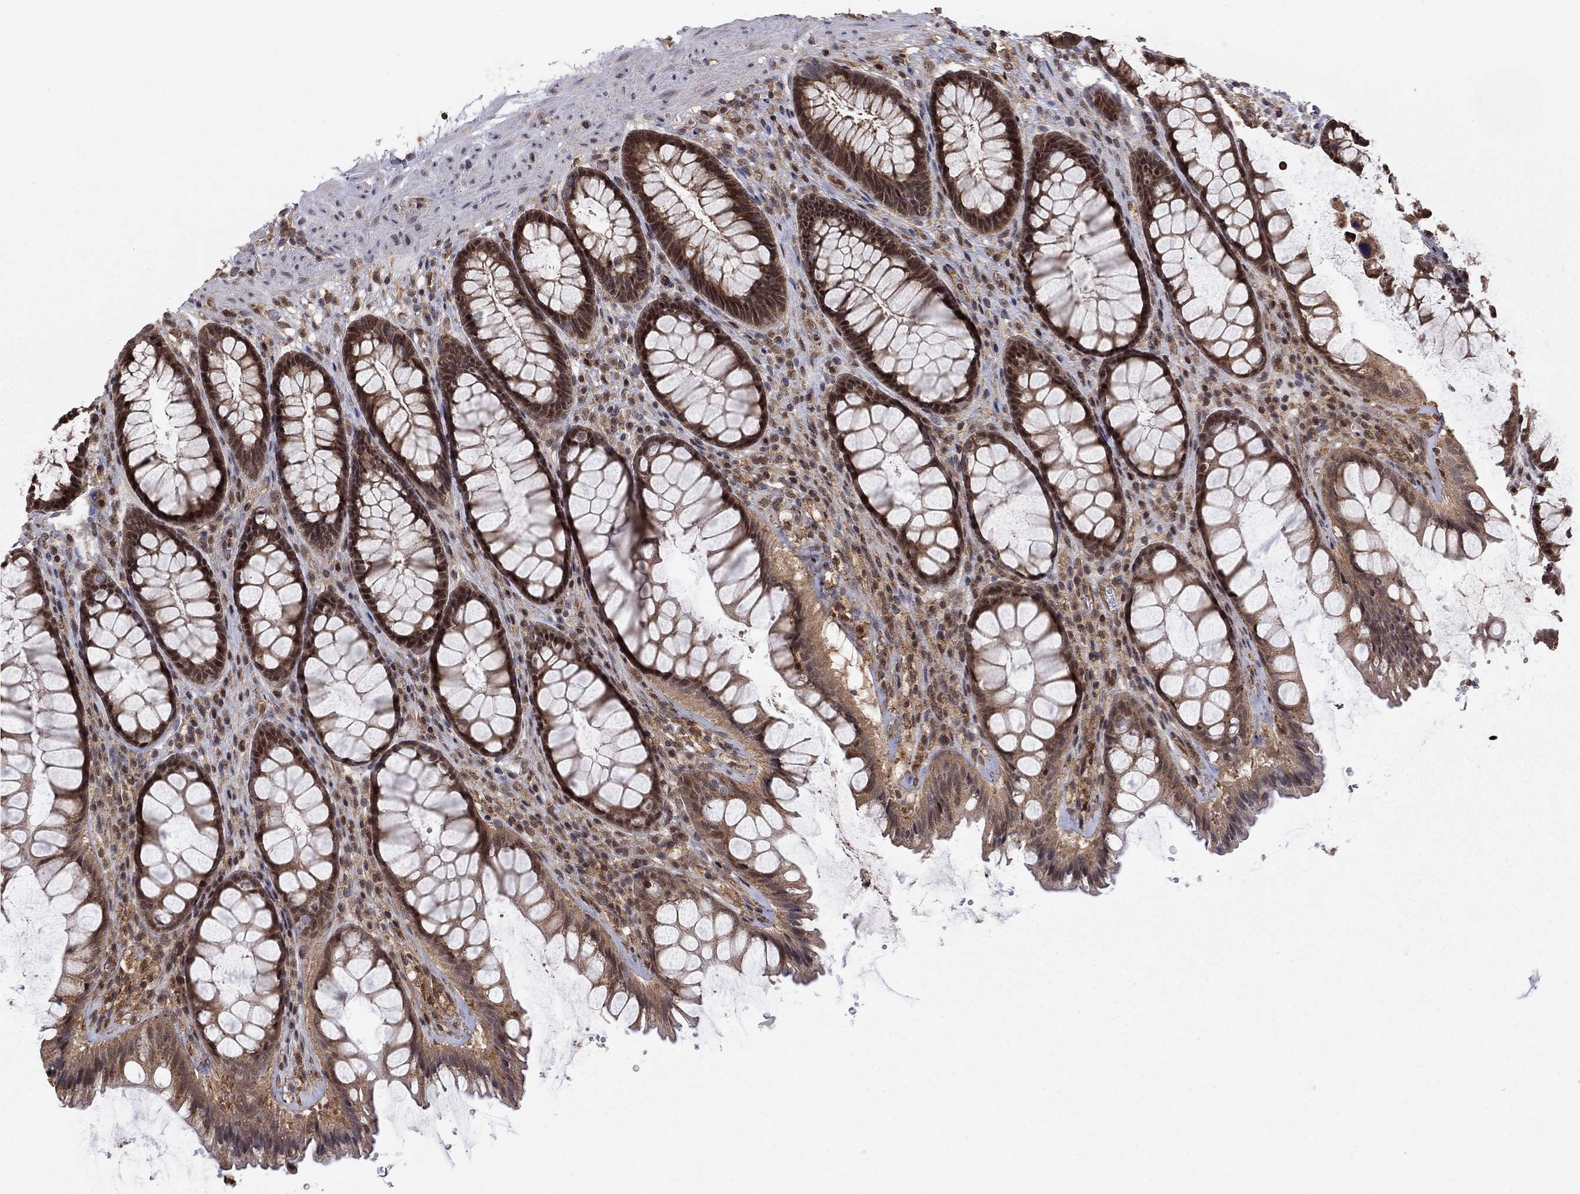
{"staining": {"intensity": "moderate", "quantity": ">75%", "location": "cytoplasmic/membranous"}, "tissue": "rectum", "cell_type": "Glandular cells", "image_type": "normal", "snomed": [{"axis": "morphology", "description": "Normal tissue, NOS"}, {"axis": "topography", "description": "Rectum"}], "caption": "The micrograph displays a brown stain indicating the presence of a protein in the cytoplasmic/membranous of glandular cells in rectum. Immunohistochemistry stains the protein in brown and the nuclei are stained blue.", "gene": "TDP1", "patient": {"sex": "male", "age": 72}}